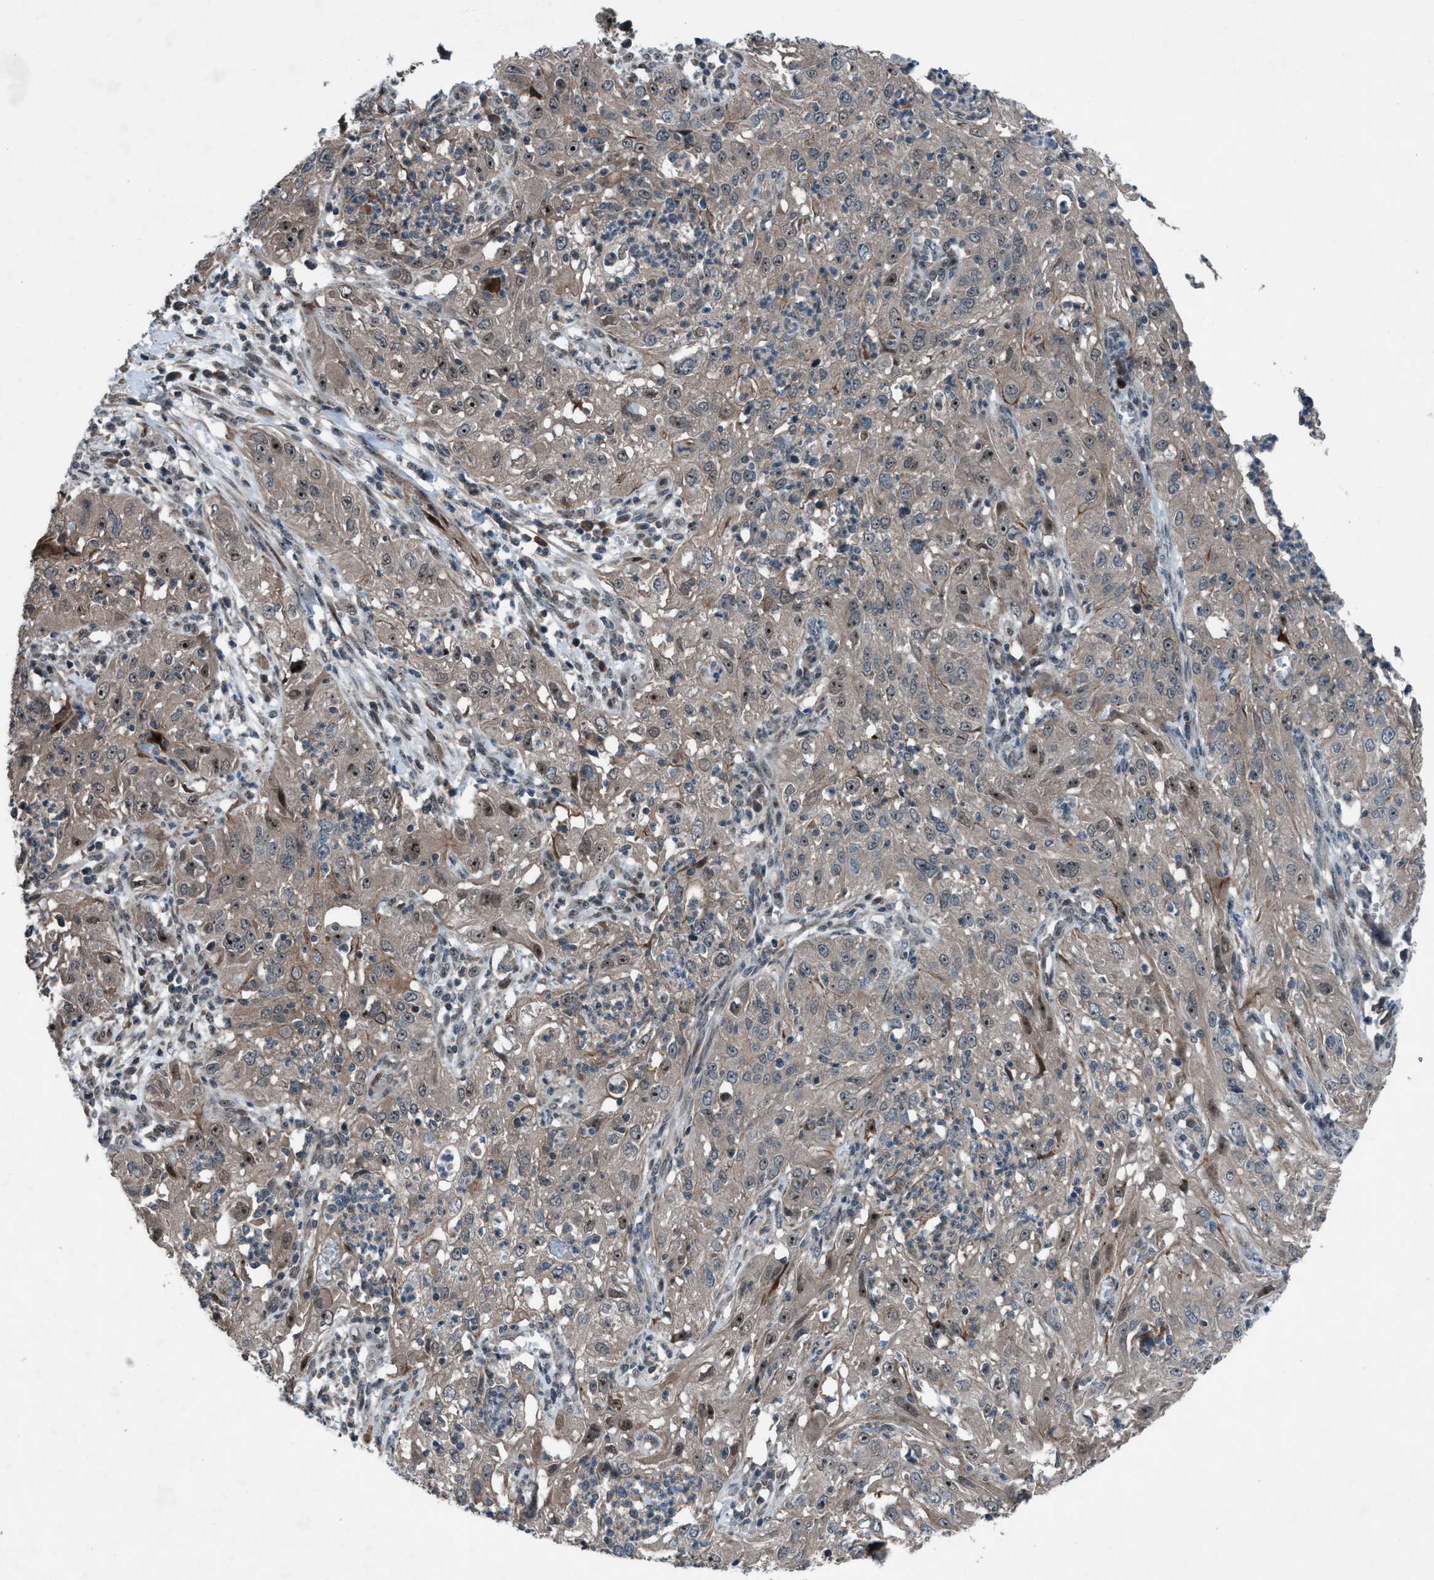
{"staining": {"intensity": "moderate", "quantity": "<25%", "location": "cytoplasmic/membranous,nuclear"}, "tissue": "cervical cancer", "cell_type": "Tumor cells", "image_type": "cancer", "snomed": [{"axis": "morphology", "description": "Squamous cell carcinoma, NOS"}, {"axis": "topography", "description": "Cervix"}], "caption": "Cervical cancer (squamous cell carcinoma) stained with DAB (3,3'-diaminobenzidine) immunohistochemistry shows low levels of moderate cytoplasmic/membranous and nuclear positivity in approximately <25% of tumor cells.", "gene": "NISCH", "patient": {"sex": "female", "age": 32}}